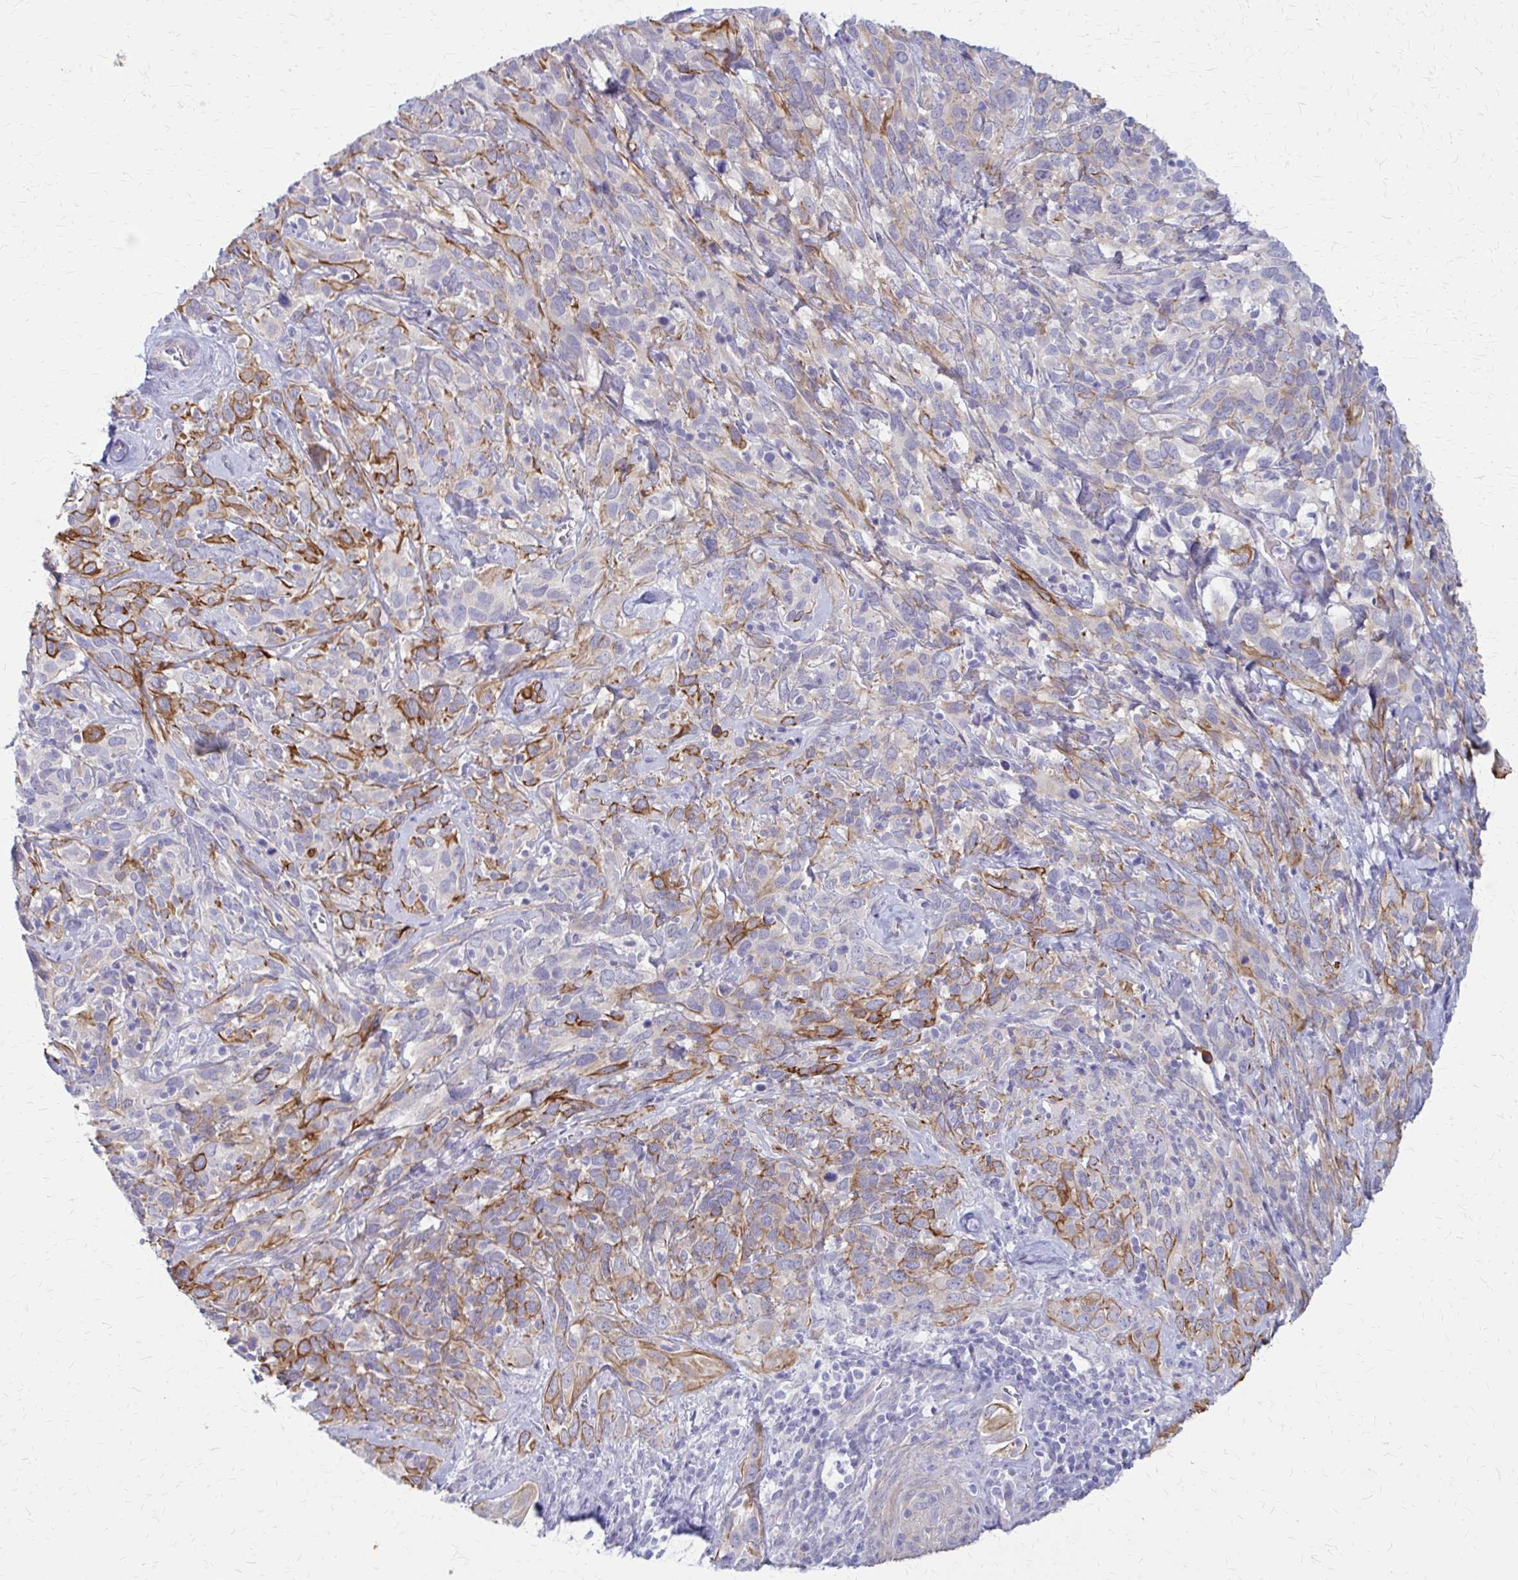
{"staining": {"intensity": "moderate", "quantity": "25%-75%", "location": "cytoplasmic/membranous"}, "tissue": "cervical cancer", "cell_type": "Tumor cells", "image_type": "cancer", "snomed": [{"axis": "morphology", "description": "Normal tissue, NOS"}, {"axis": "morphology", "description": "Squamous cell carcinoma, NOS"}, {"axis": "topography", "description": "Cervix"}], "caption": "The immunohistochemical stain highlights moderate cytoplasmic/membranous expression in tumor cells of squamous cell carcinoma (cervical) tissue.", "gene": "GLYATL2", "patient": {"sex": "female", "age": 51}}